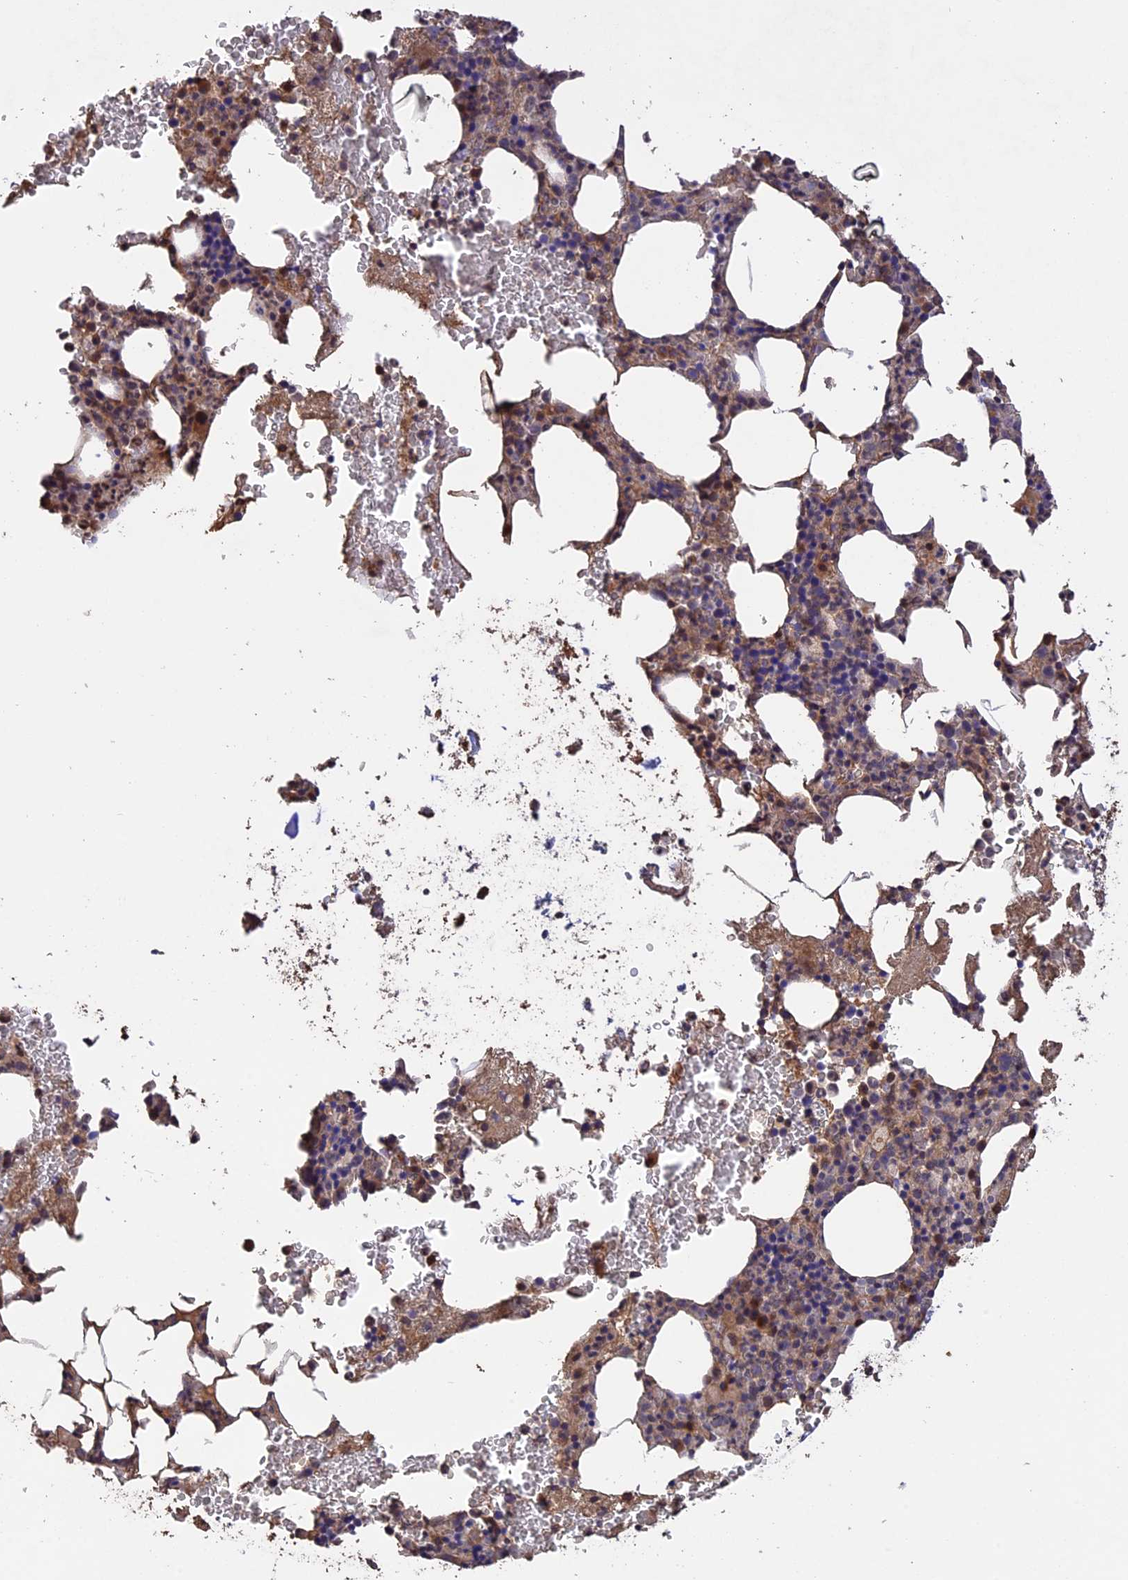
{"staining": {"intensity": "moderate", "quantity": "25%-75%", "location": "cytoplasmic/membranous"}, "tissue": "bone marrow", "cell_type": "Hematopoietic cells", "image_type": "normal", "snomed": [{"axis": "morphology", "description": "Normal tissue, NOS"}, {"axis": "morphology", "description": "Inflammation, NOS"}, {"axis": "topography", "description": "Bone marrow"}], "caption": "Immunohistochemistry (IHC) photomicrograph of unremarkable bone marrow: bone marrow stained using IHC exhibits medium levels of moderate protein expression localized specifically in the cytoplasmic/membranous of hematopoietic cells, appearing as a cytoplasmic/membranous brown color.", "gene": "RASAL1", "patient": {"sex": "female", "age": 78}}